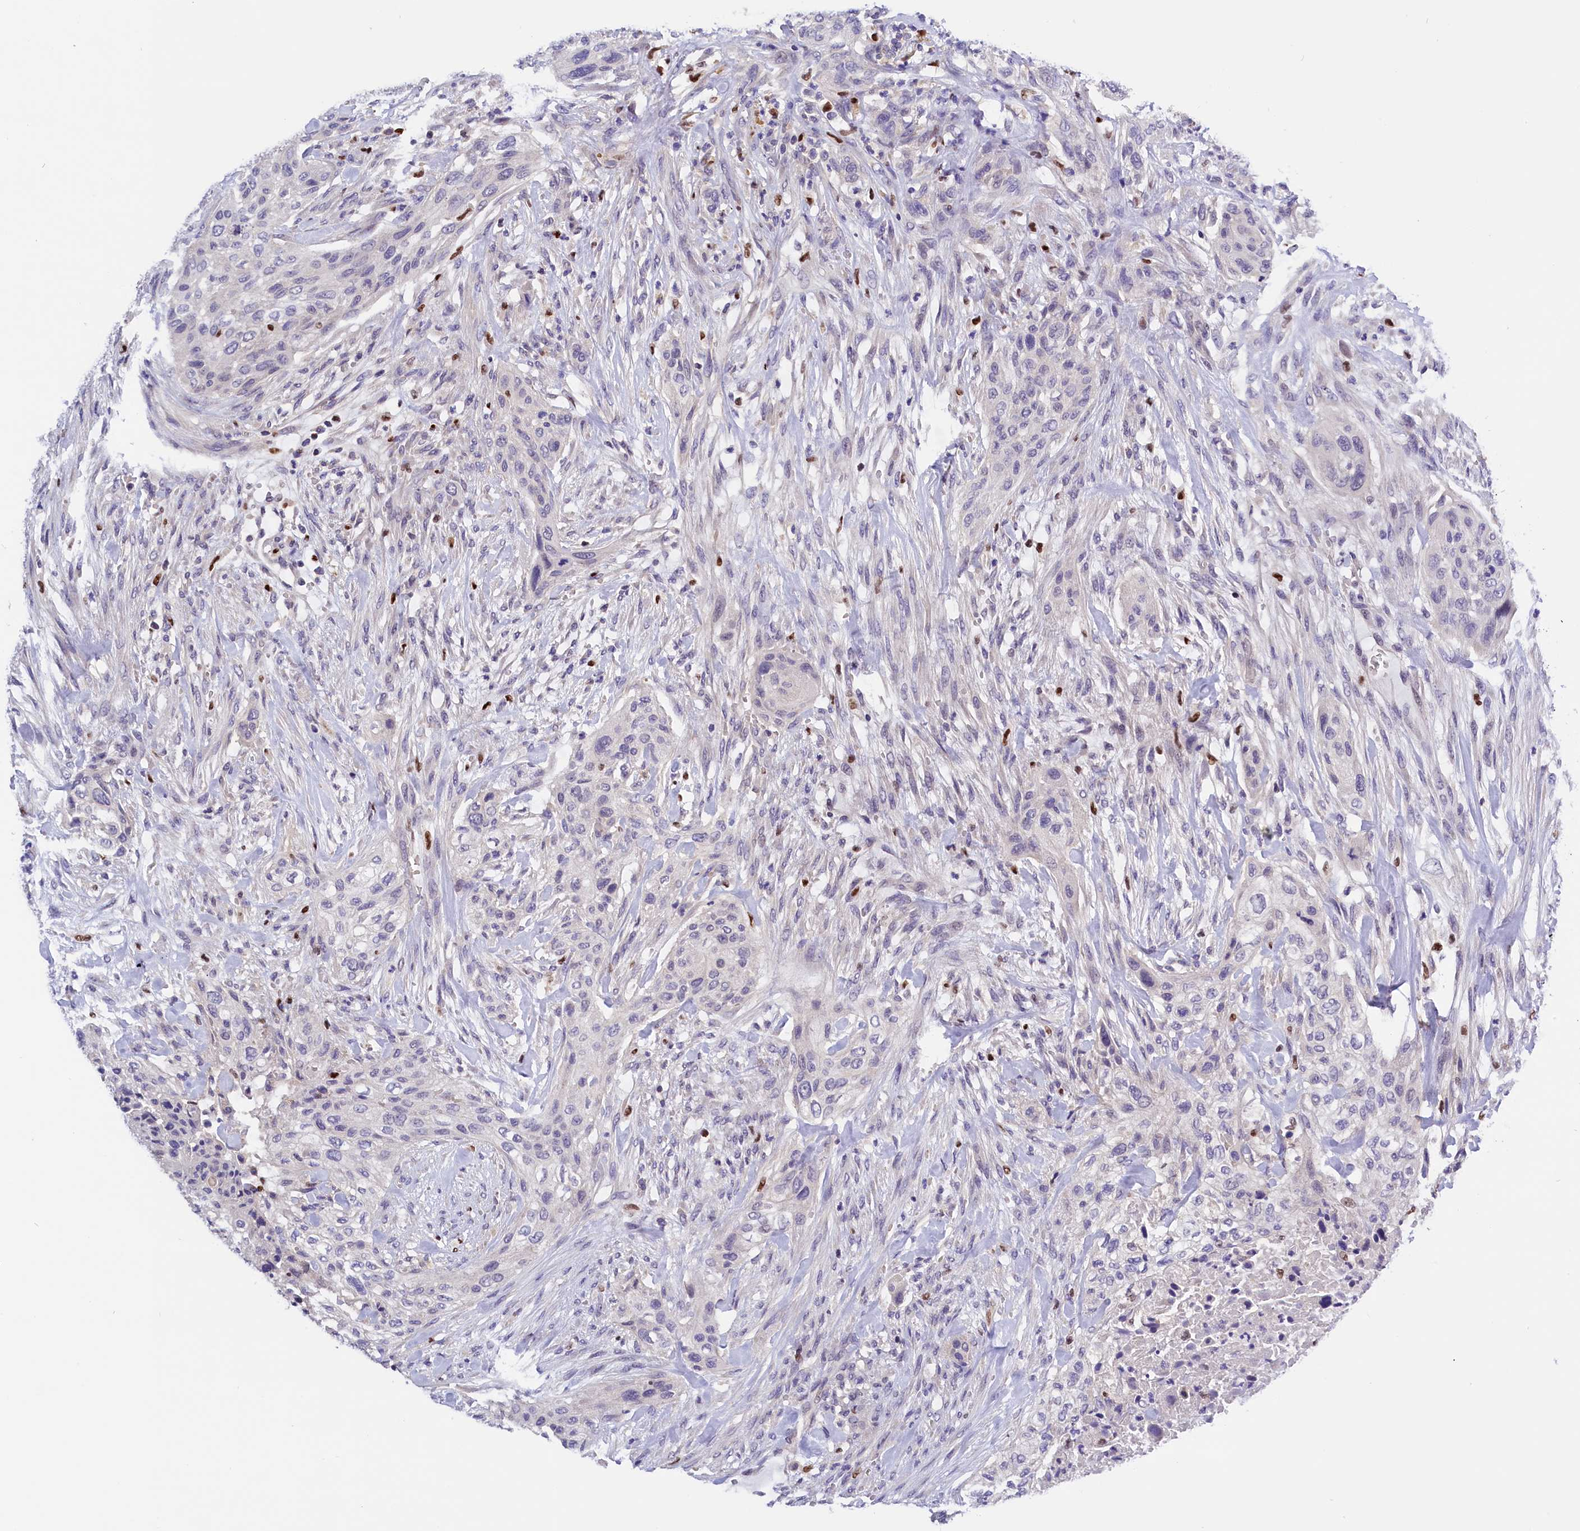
{"staining": {"intensity": "negative", "quantity": "none", "location": "none"}, "tissue": "urothelial cancer", "cell_type": "Tumor cells", "image_type": "cancer", "snomed": [{"axis": "morphology", "description": "Urothelial carcinoma, High grade"}, {"axis": "topography", "description": "Urinary bladder"}], "caption": "Tumor cells are negative for brown protein staining in high-grade urothelial carcinoma. The staining was performed using DAB (3,3'-diaminobenzidine) to visualize the protein expression in brown, while the nuclei were stained in blue with hematoxylin (Magnification: 20x).", "gene": "BTBD9", "patient": {"sex": "male", "age": 35}}